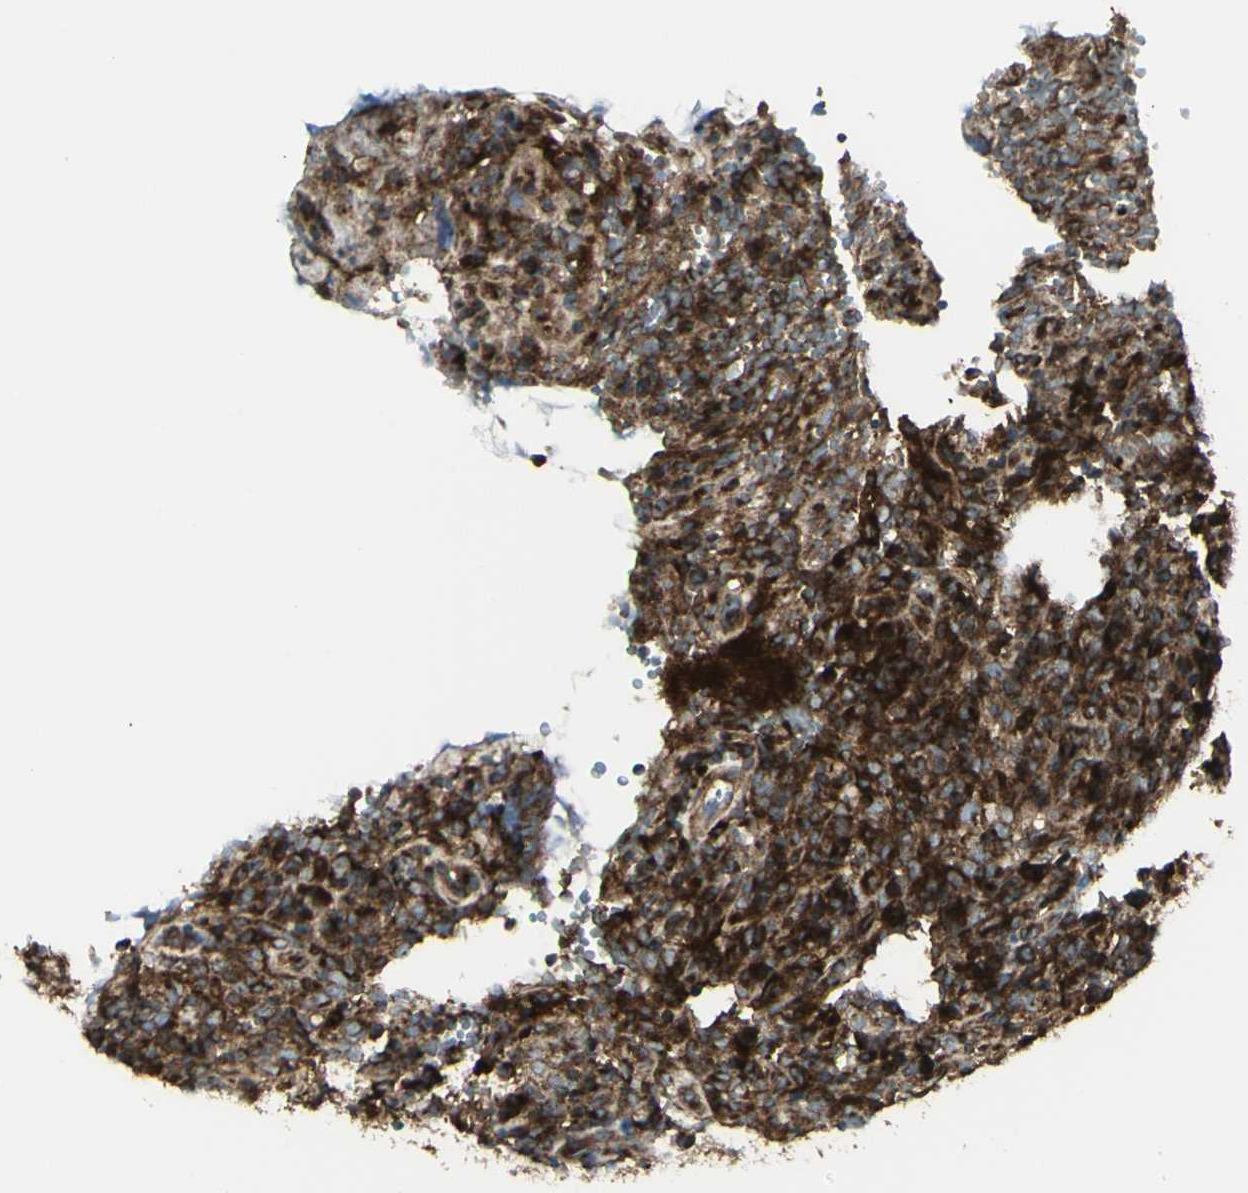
{"staining": {"intensity": "strong", "quantity": ">75%", "location": "cytoplasmic/membranous"}, "tissue": "lymphoma", "cell_type": "Tumor cells", "image_type": "cancer", "snomed": [{"axis": "morphology", "description": "Malignant lymphoma, non-Hodgkin's type, High grade"}, {"axis": "topography", "description": "Lymph node"}], "caption": "IHC histopathology image of neoplastic tissue: lymphoma stained using immunohistochemistry (IHC) shows high levels of strong protein expression localized specifically in the cytoplasmic/membranous of tumor cells, appearing as a cytoplasmic/membranous brown color.", "gene": "NAPA", "patient": {"sex": "female", "age": 76}}